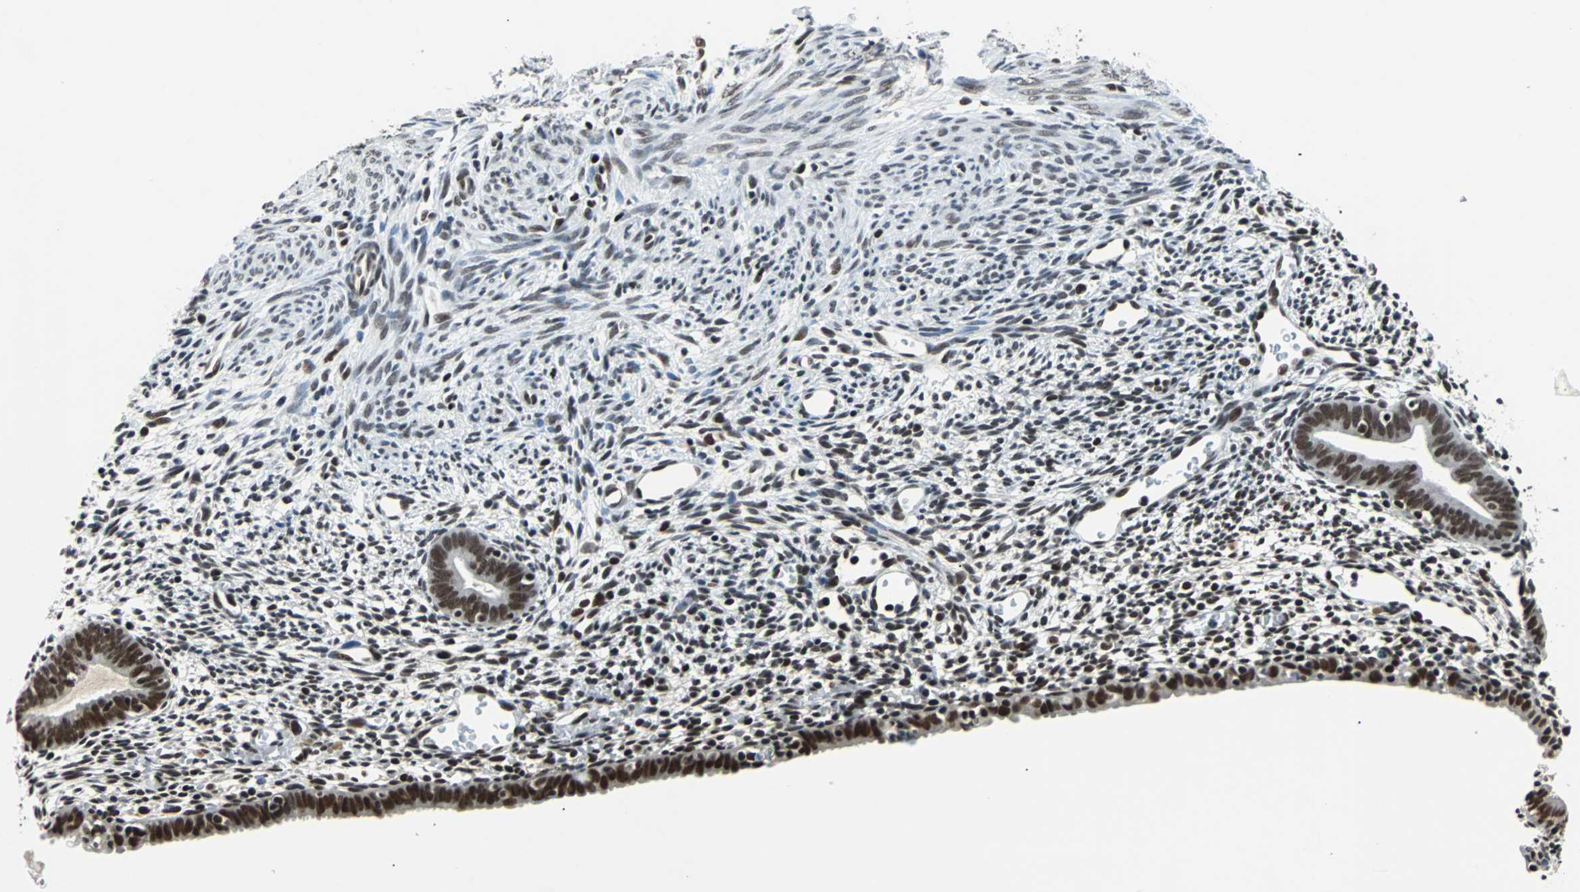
{"staining": {"intensity": "moderate", "quantity": "25%-75%", "location": "nuclear"}, "tissue": "endometrium", "cell_type": "Cells in endometrial stroma", "image_type": "normal", "snomed": [{"axis": "morphology", "description": "Normal tissue, NOS"}, {"axis": "morphology", "description": "Atrophy, NOS"}, {"axis": "topography", "description": "Uterus"}, {"axis": "topography", "description": "Endometrium"}], "caption": "IHC (DAB (3,3'-diaminobenzidine)) staining of benign human endometrium displays moderate nuclear protein staining in approximately 25%-75% of cells in endometrial stroma. (Brightfield microscopy of DAB IHC at high magnification).", "gene": "GATAD2A", "patient": {"sex": "female", "age": 68}}